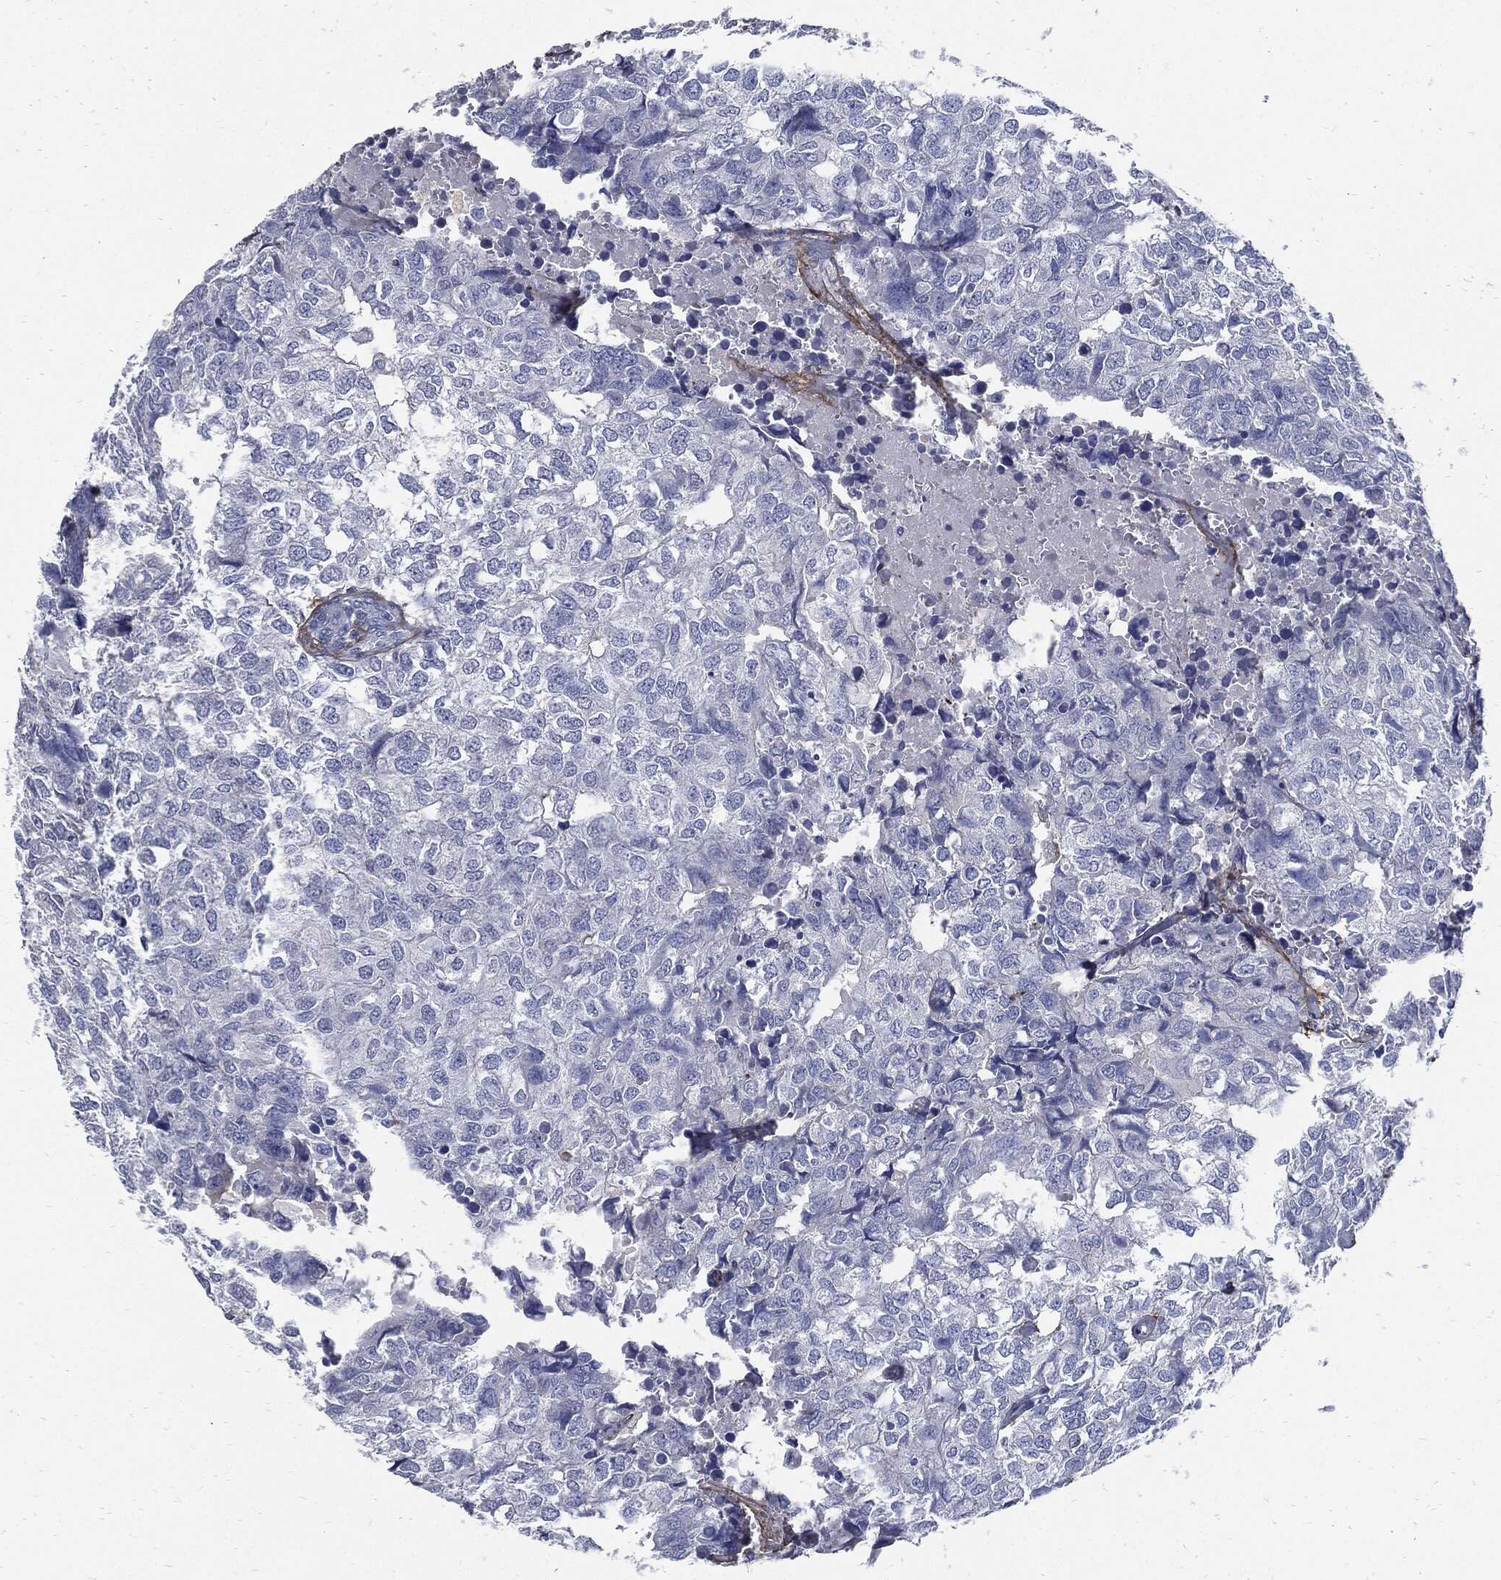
{"staining": {"intensity": "negative", "quantity": "none", "location": "none"}, "tissue": "breast cancer", "cell_type": "Tumor cells", "image_type": "cancer", "snomed": [{"axis": "morphology", "description": "Duct carcinoma"}, {"axis": "topography", "description": "Breast"}], "caption": "Tumor cells are negative for protein expression in human breast cancer.", "gene": "FBN1", "patient": {"sex": "female", "age": 30}}